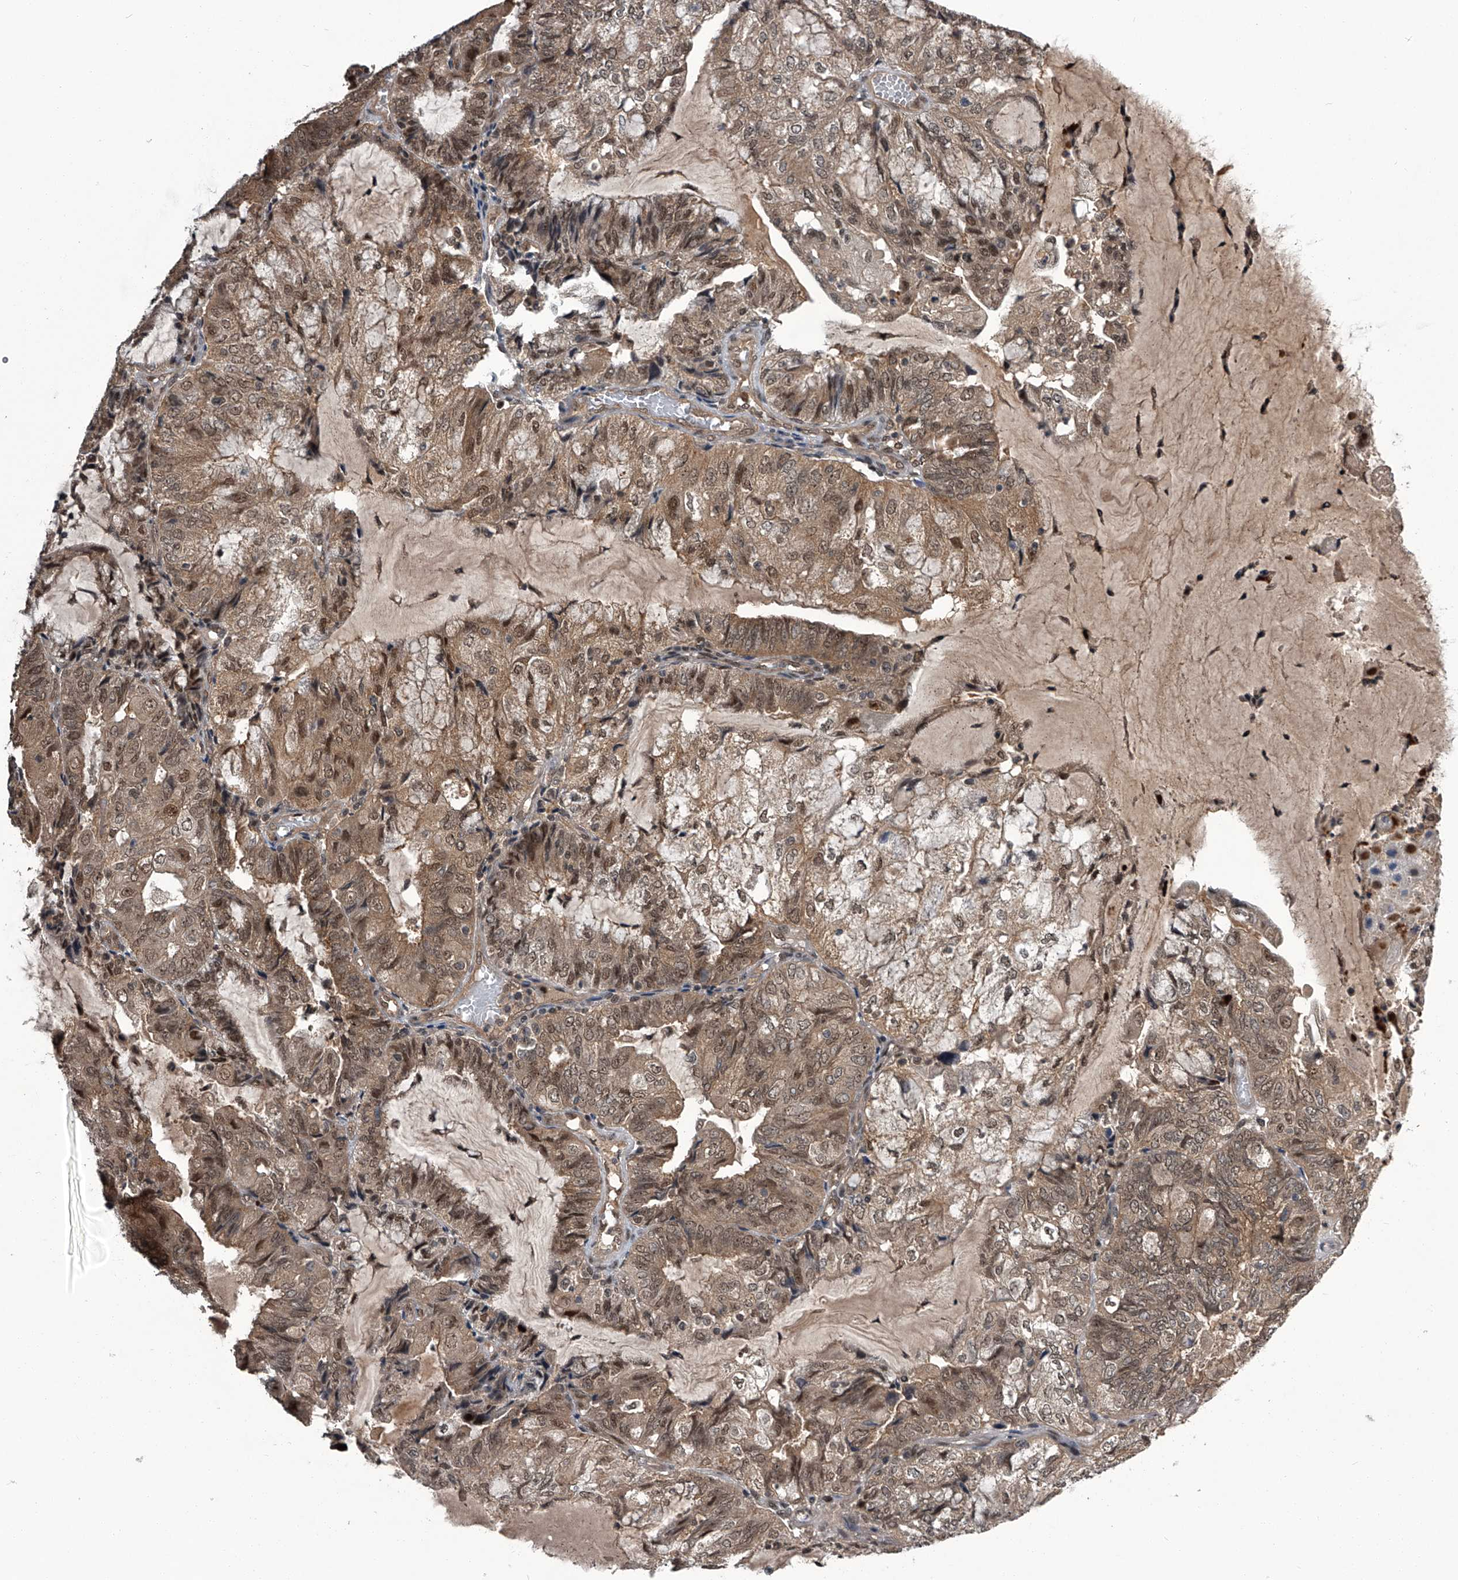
{"staining": {"intensity": "moderate", "quantity": ">75%", "location": "cytoplasmic/membranous,nuclear"}, "tissue": "endometrial cancer", "cell_type": "Tumor cells", "image_type": "cancer", "snomed": [{"axis": "morphology", "description": "Adenocarcinoma, NOS"}, {"axis": "topography", "description": "Endometrium"}], "caption": "Endometrial cancer (adenocarcinoma) tissue shows moderate cytoplasmic/membranous and nuclear positivity in approximately >75% of tumor cells, visualized by immunohistochemistry. (brown staining indicates protein expression, while blue staining denotes nuclei).", "gene": "SLC12A8", "patient": {"sex": "female", "age": 81}}